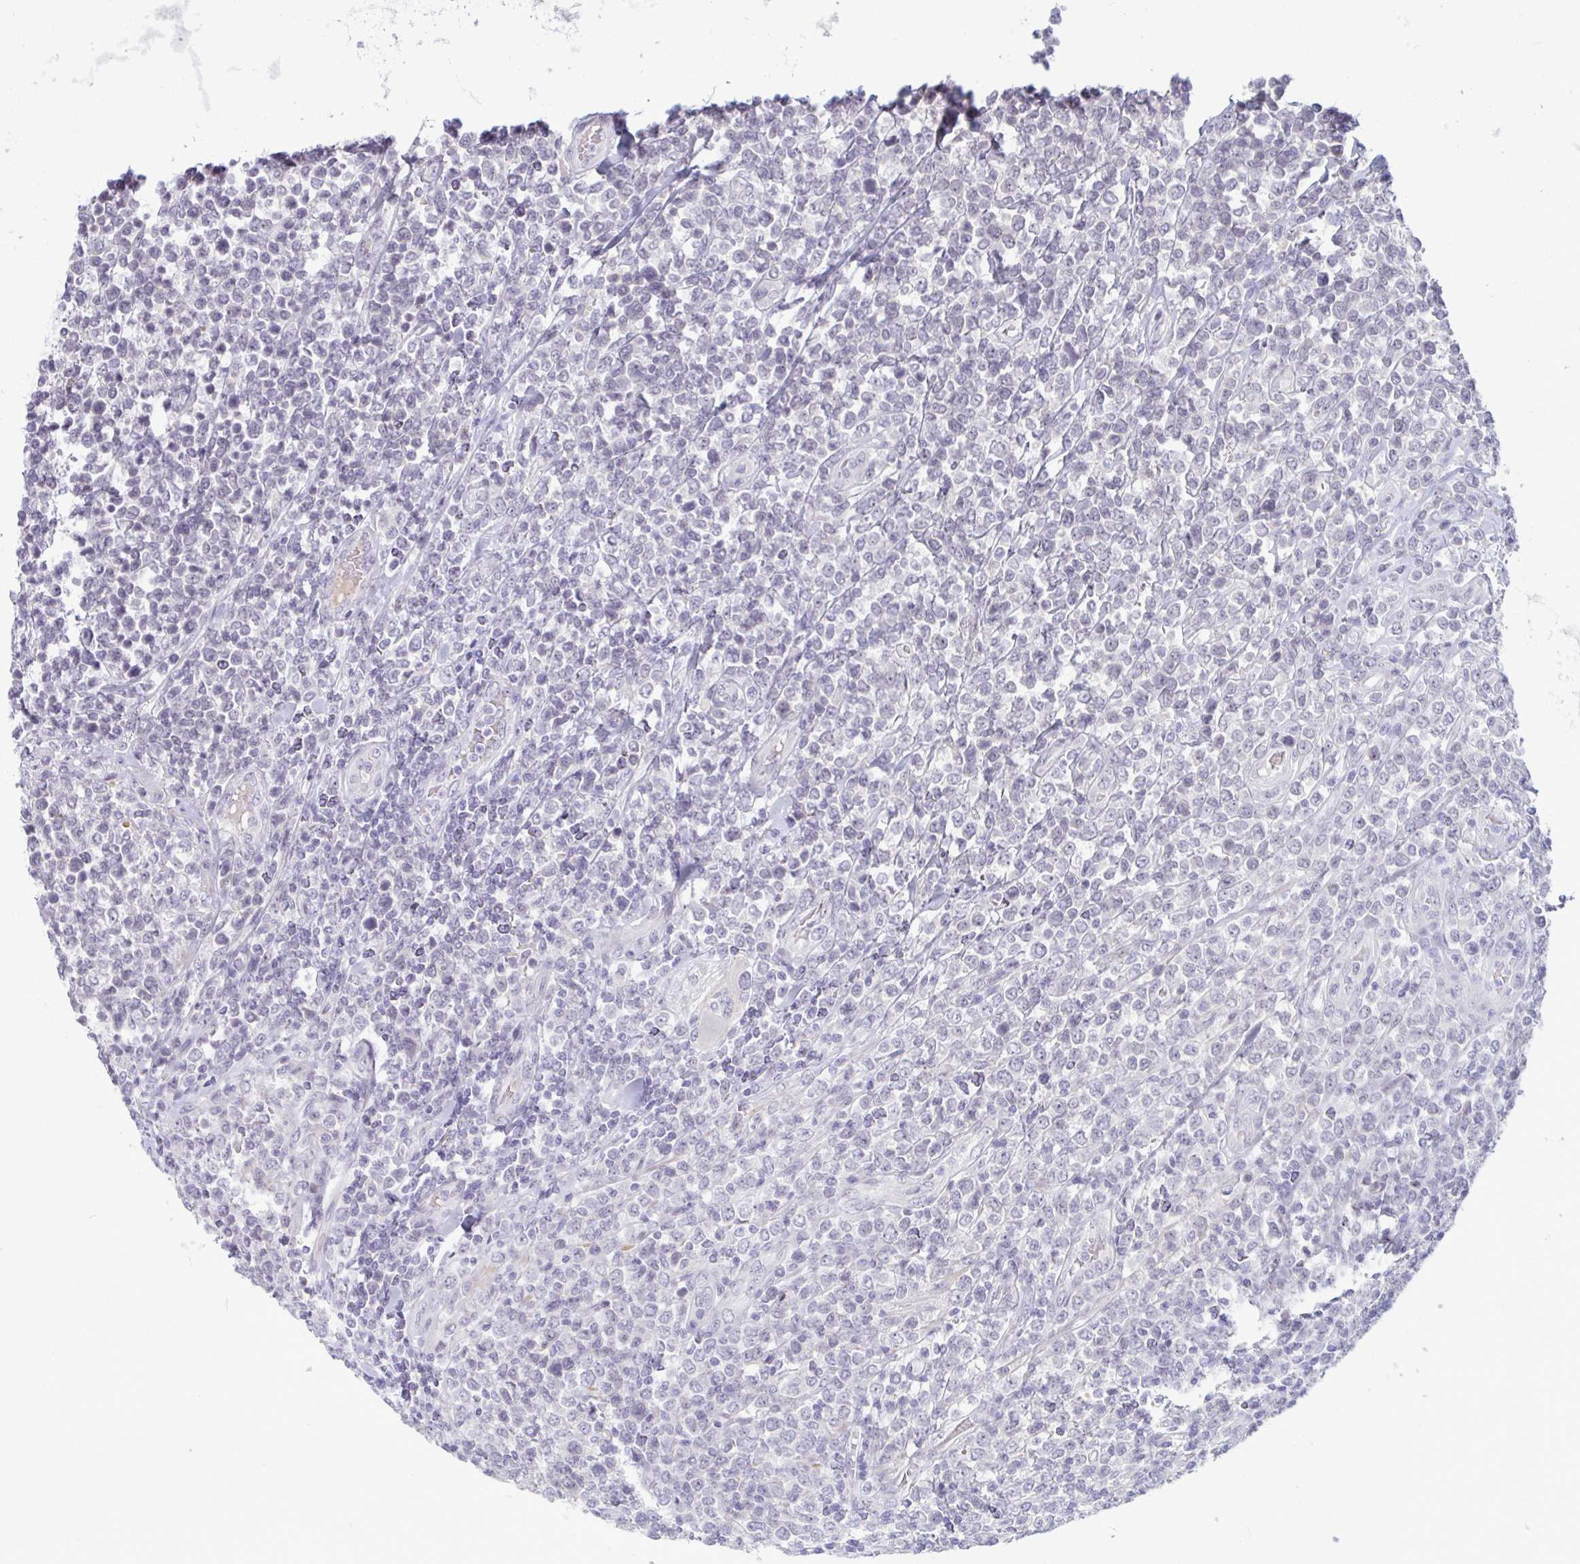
{"staining": {"intensity": "negative", "quantity": "none", "location": "none"}, "tissue": "lymphoma", "cell_type": "Tumor cells", "image_type": "cancer", "snomed": [{"axis": "morphology", "description": "Malignant lymphoma, non-Hodgkin's type, High grade"}, {"axis": "topography", "description": "Soft tissue"}], "caption": "An IHC photomicrograph of lymphoma is shown. There is no staining in tumor cells of lymphoma. (Brightfield microscopy of DAB IHC at high magnification).", "gene": "RNASEH1", "patient": {"sex": "female", "age": 56}}